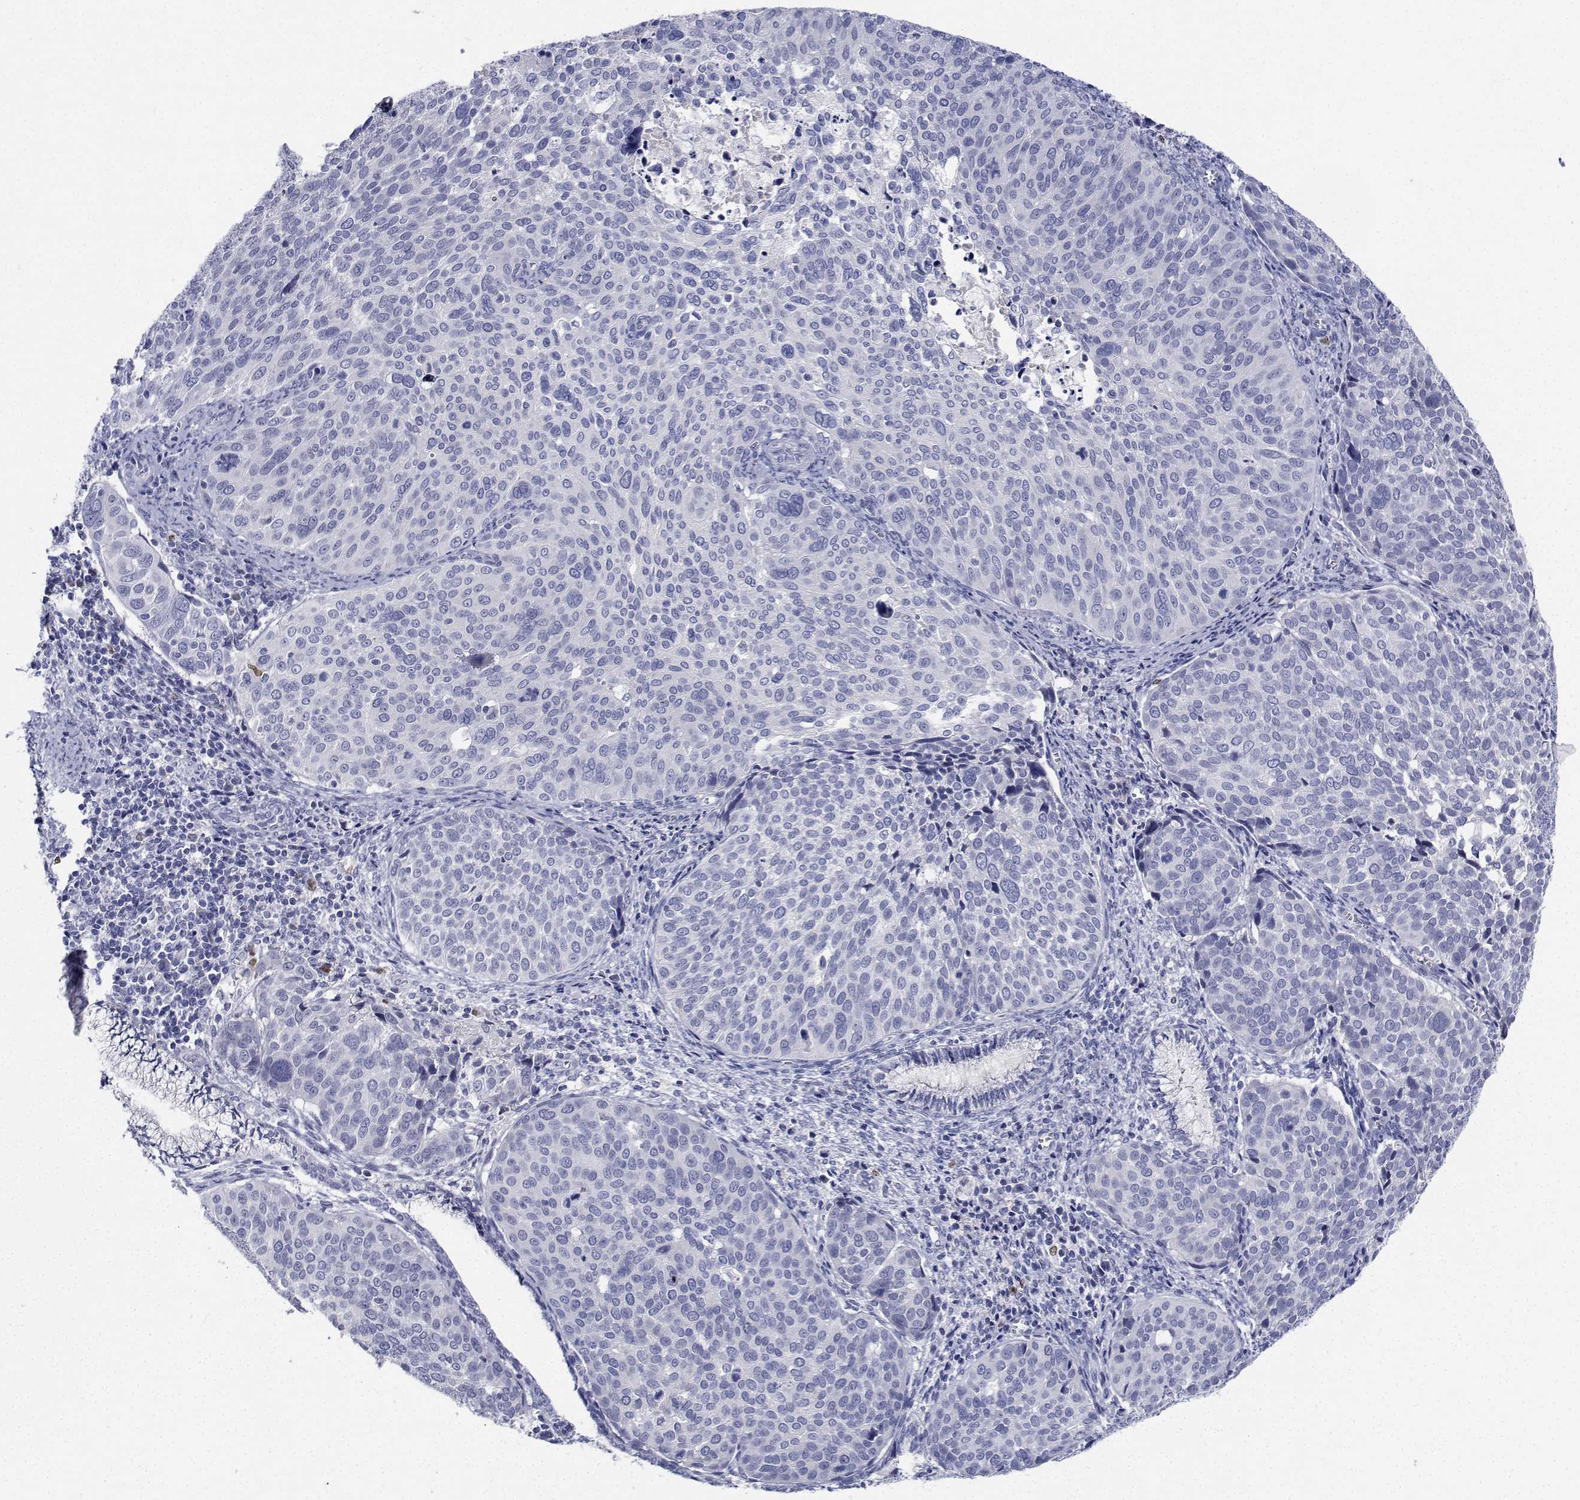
{"staining": {"intensity": "negative", "quantity": "none", "location": "none"}, "tissue": "cervical cancer", "cell_type": "Tumor cells", "image_type": "cancer", "snomed": [{"axis": "morphology", "description": "Squamous cell carcinoma, NOS"}, {"axis": "topography", "description": "Cervix"}], "caption": "Protein analysis of cervical cancer (squamous cell carcinoma) demonstrates no significant positivity in tumor cells.", "gene": "PLXNA4", "patient": {"sex": "female", "age": 39}}